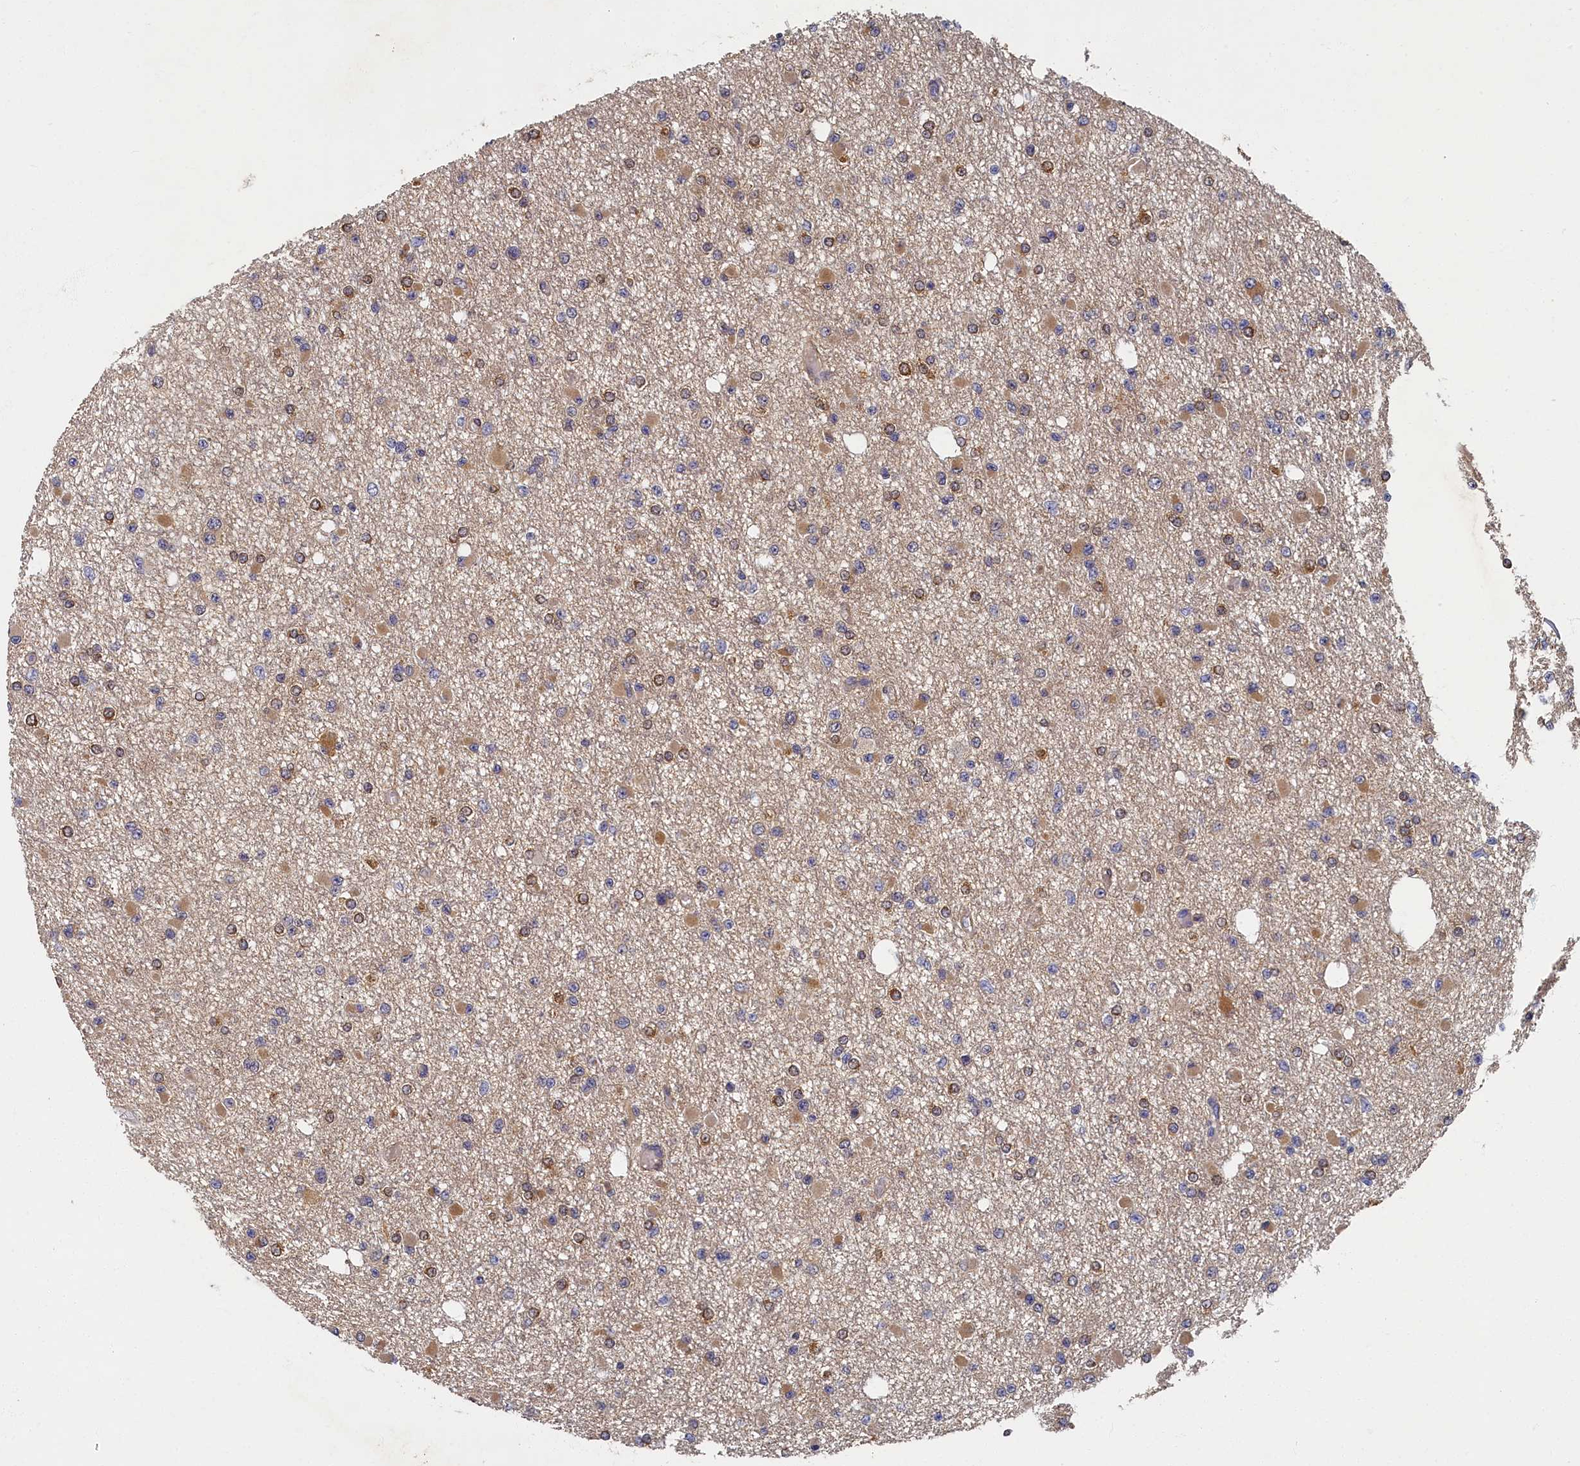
{"staining": {"intensity": "moderate", "quantity": "<25%", "location": "cytoplasmic/membranous"}, "tissue": "glioma", "cell_type": "Tumor cells", "image_type": "cancer", "snomed": [{"axis": "morphology", "description": "Glioma, malignant, Low grade"}, {"axis": "topography", "description": "Brain"}], "caption": "Brown immunohistochemical staining in malignant low-grade glioma reveals moderate cytoplasmic/membranous expression in about <25% of tumor cells.", "gene": "TBCB", "patient": {"sex": "female", "age": 22}}